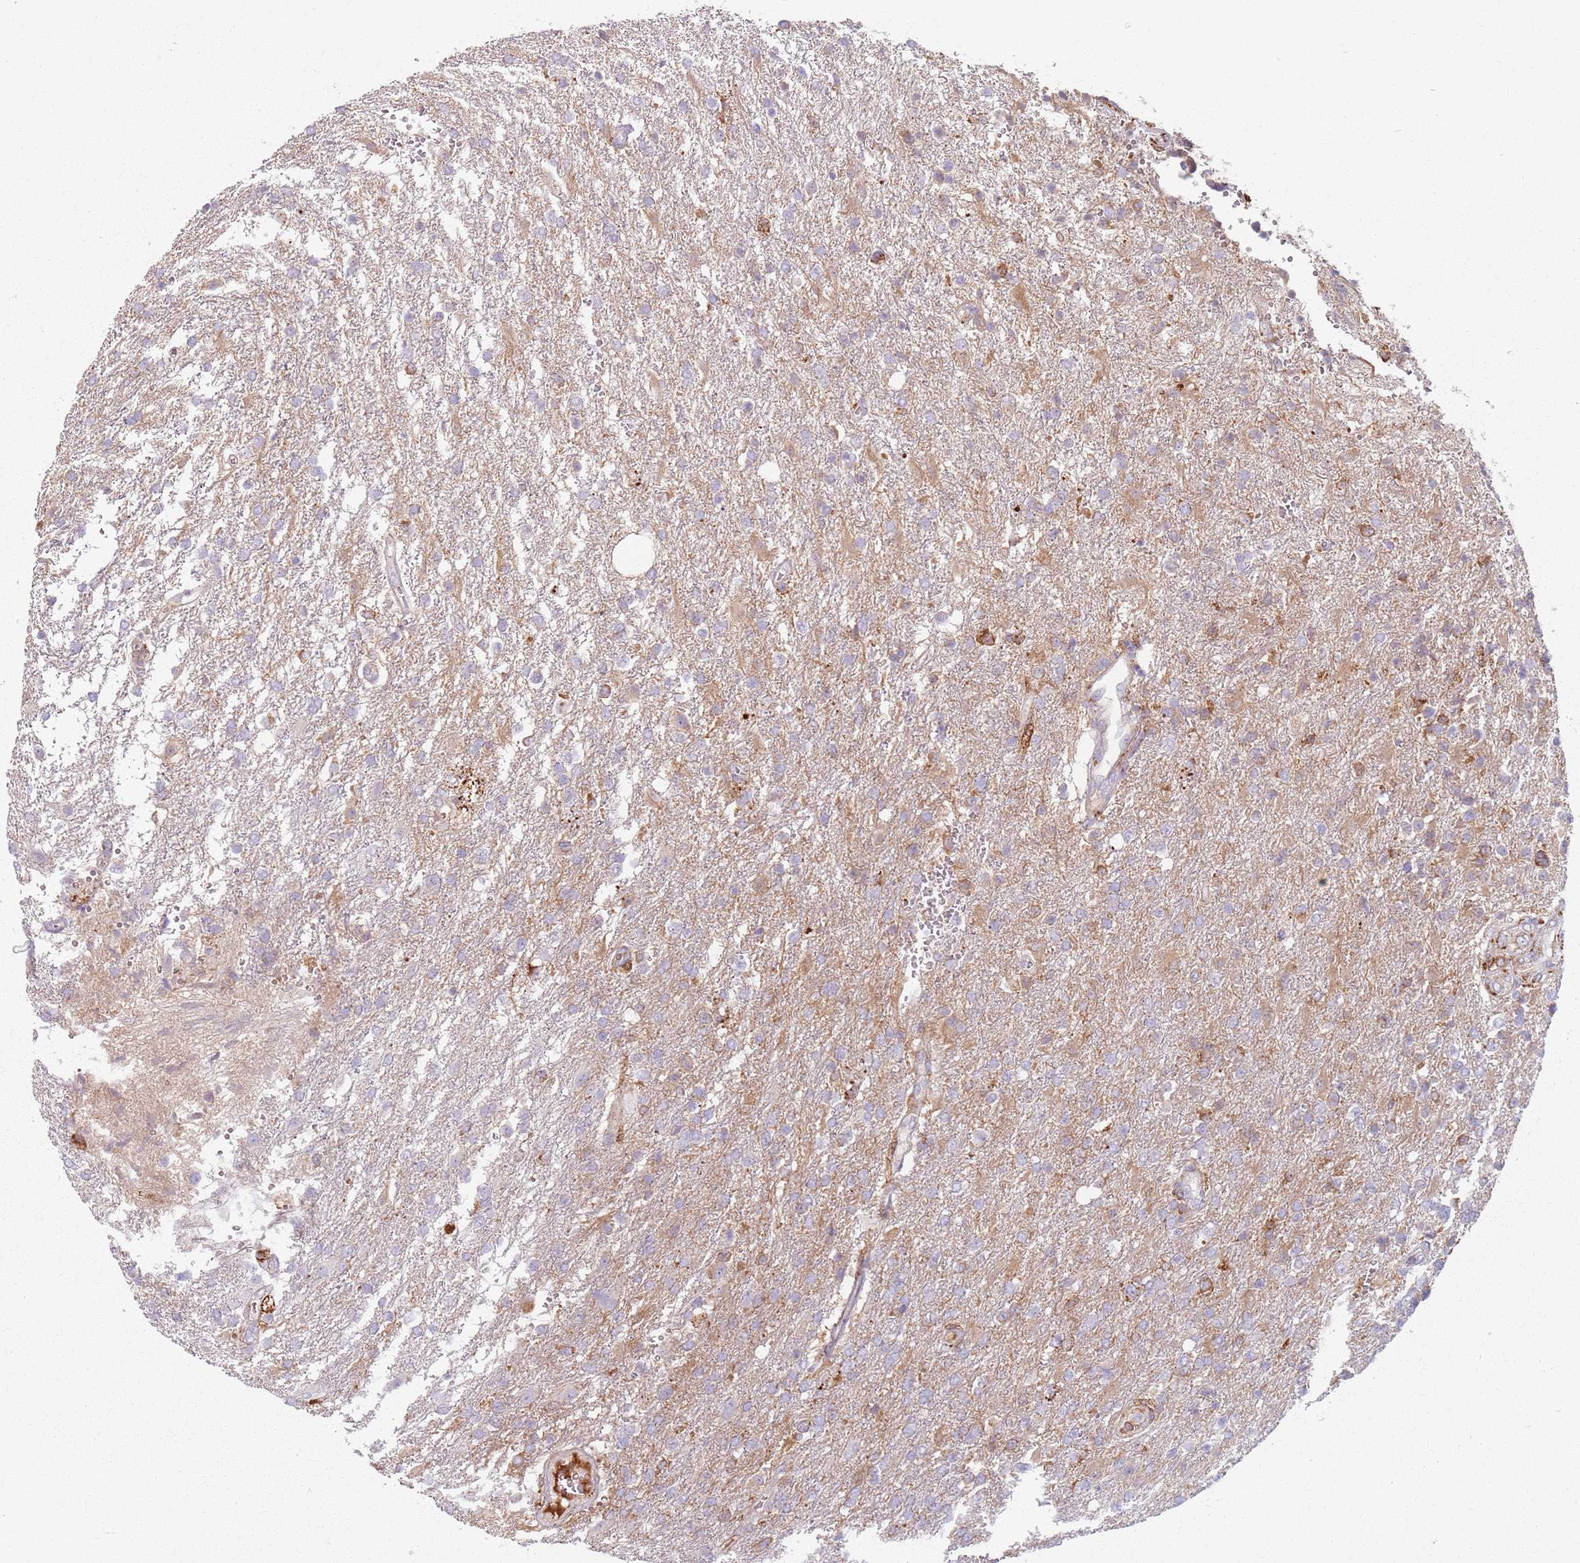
{"staining": {"intensity": "weak", "quantity": "<25%", "location": "cytoplasmic/membranous"}, "tissue": "glioma", "cell_type": "Tumor cells", "image_type": "cancer", "snomed": [{"axis": "morphology", "description": "Glioma, malignant, High grade"}, {"axis": "topography", "description": "Brain"}], "caption": "A high-resolution image shows immunohistochemistry (IHC) staining of glioma, which demonstrates no significant expression in tumor cells.", "gene": "COLGALT1", "patient": {"sex": "male", "age": 56}}